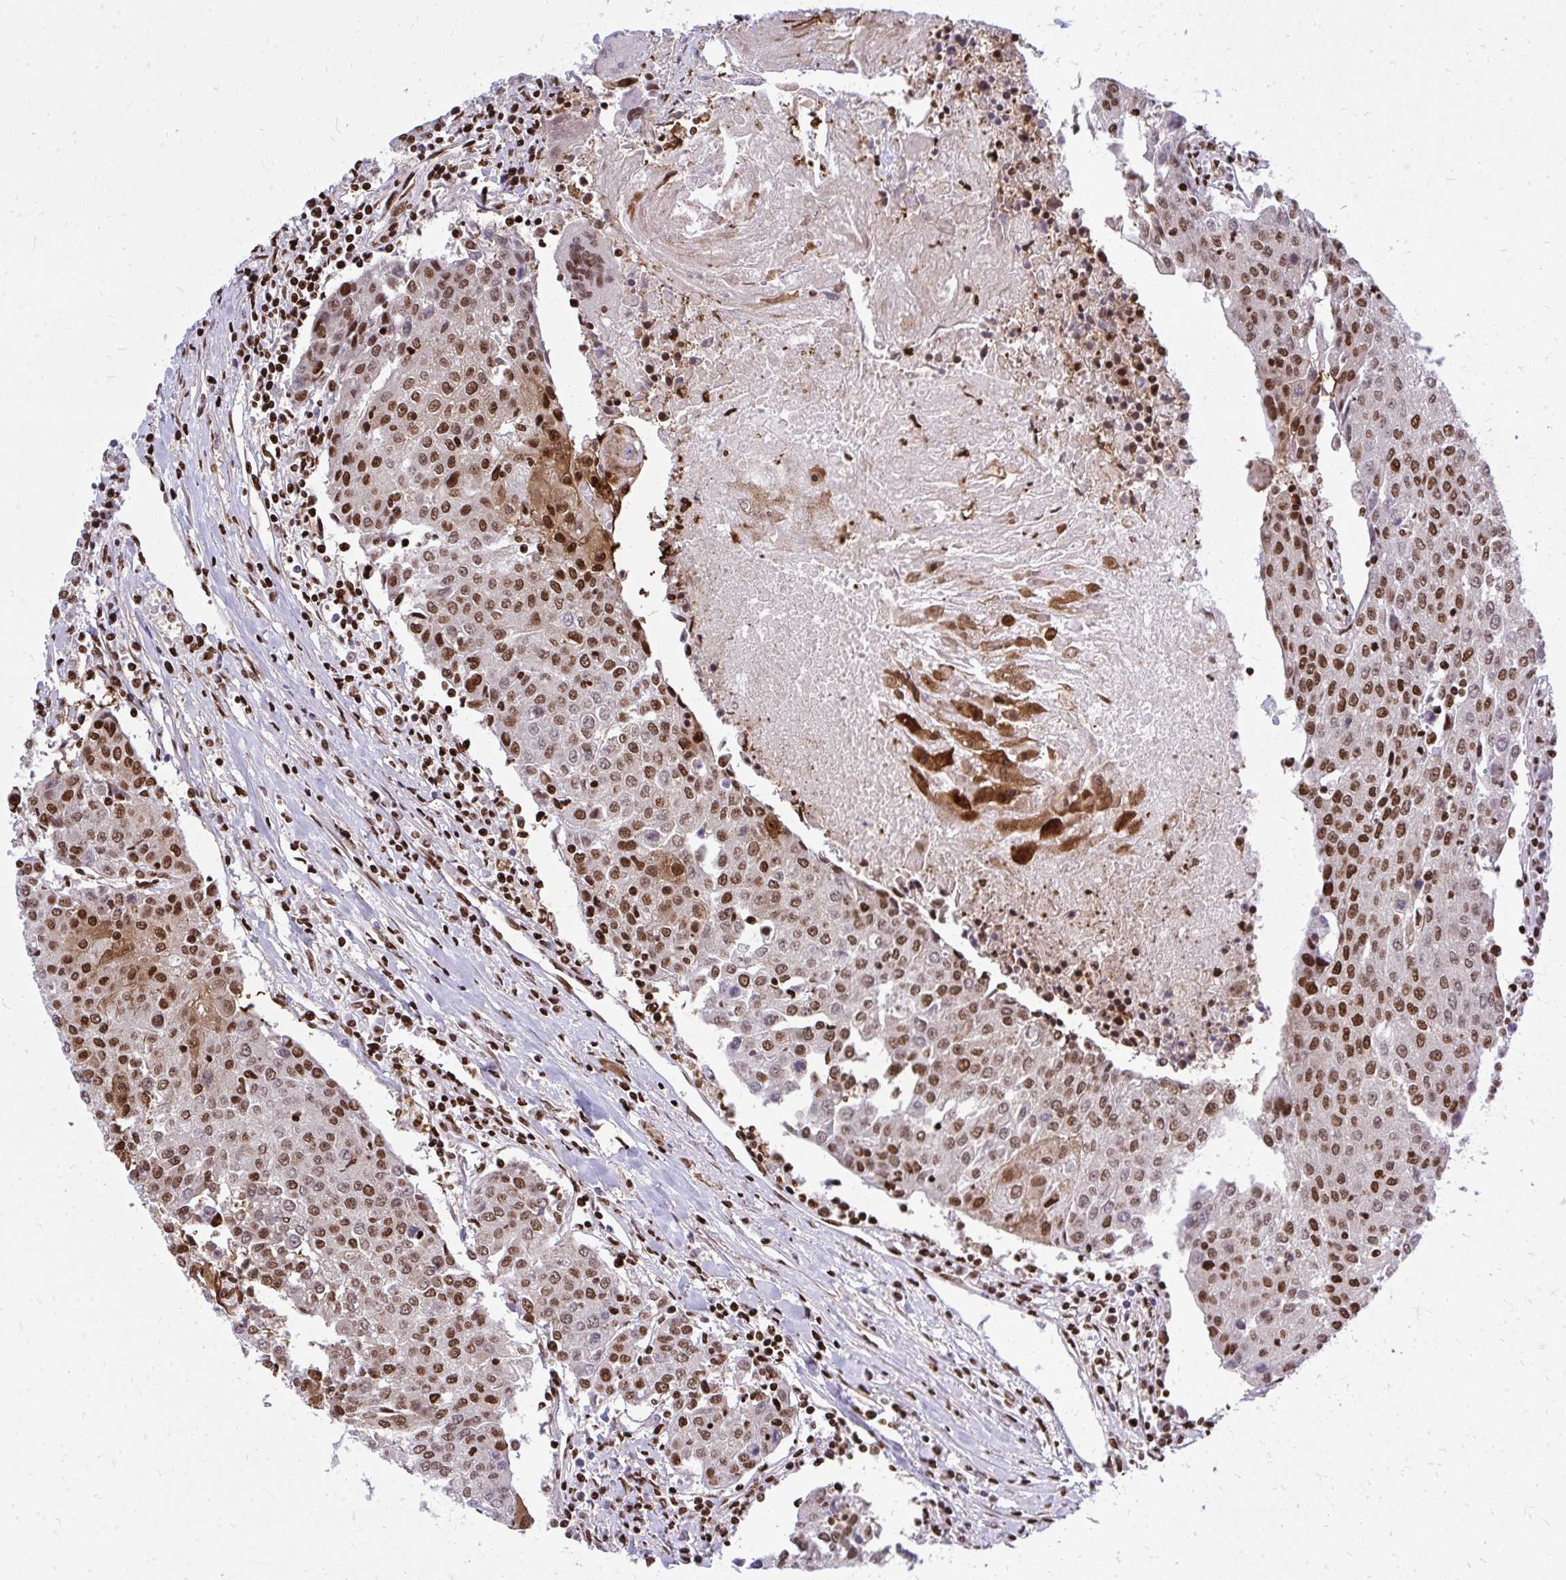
{"staining": {"intensity": "moderate", "quantity": ">75%", "location": "cytoplasmic/membranous,nuclear"}, "tissue": "urothelial cancer", "cell_type": "Tumor cells", "image_type": "cancer", "snomed": [{"axis": "morphology", "description": "Urothelial carcinoma, High grade"}, {"axis": "topography", "description": "Urinary bladder"}], "caption": "IHC image of neoplastic tissue: human high-grade urothelial carcinoma stained using IHC demonstrates medium levels of moderate protein expression localized specifically in the cytoplasmic/membranous and nuclear of tumor cells, appearing as a cytoplasmic/membranous and nuclear brown color.", "gene": "TBL1Y", "patient": {"sex": "female", "age": 85}}